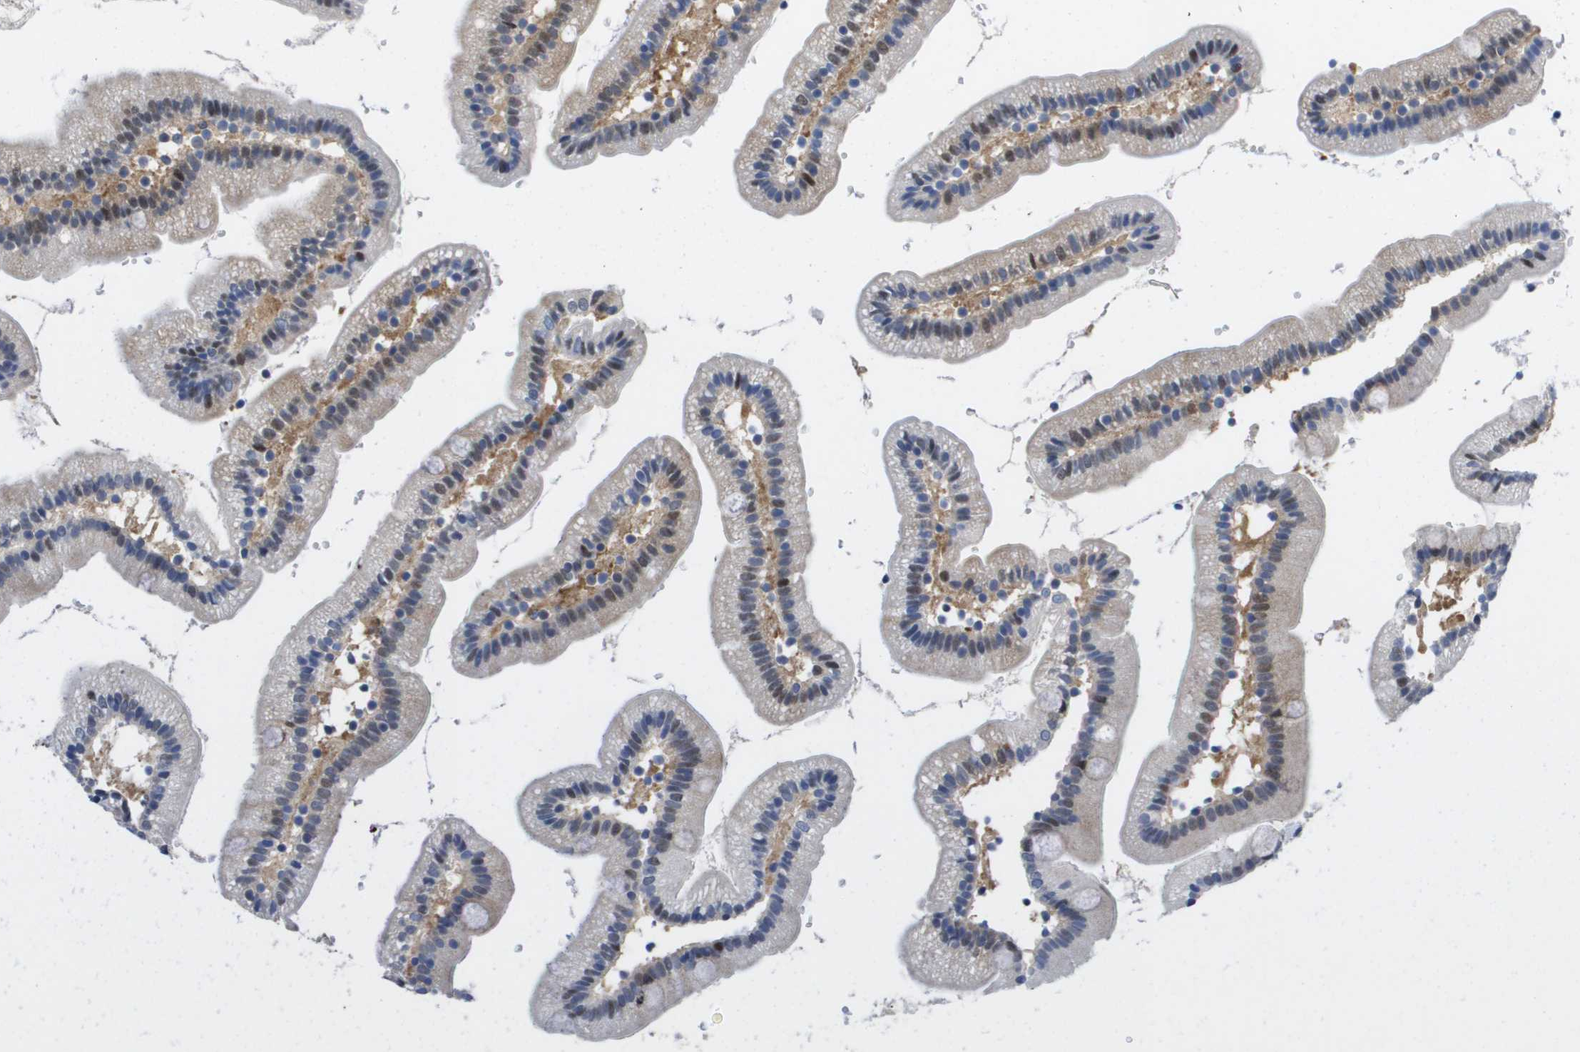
{"staining": {"intensity": "moderate", "quantity": "25%-75%", "location": "cytoplasmic/membranous,nuclear"}, "tissue": "duodenum", "cell_type": "Glandular cells", "image_type": "normal", "snomed": [{"axis": "morphology", "description": "Normal tissue, NOS"}, {"axis": "topography", "description": "Duodenum"}], "caption": "Brown immunohistochemical staining in unremarkable human duodenum demonstrates moderate cytoplasmic/membranous,nuclear expression in approximately 25%-75% of glandular cells. (IHC, brightfield microscopy, high magnification).", "gene": "FKBP4", "patient": {"sex": "male", "age": 66}}